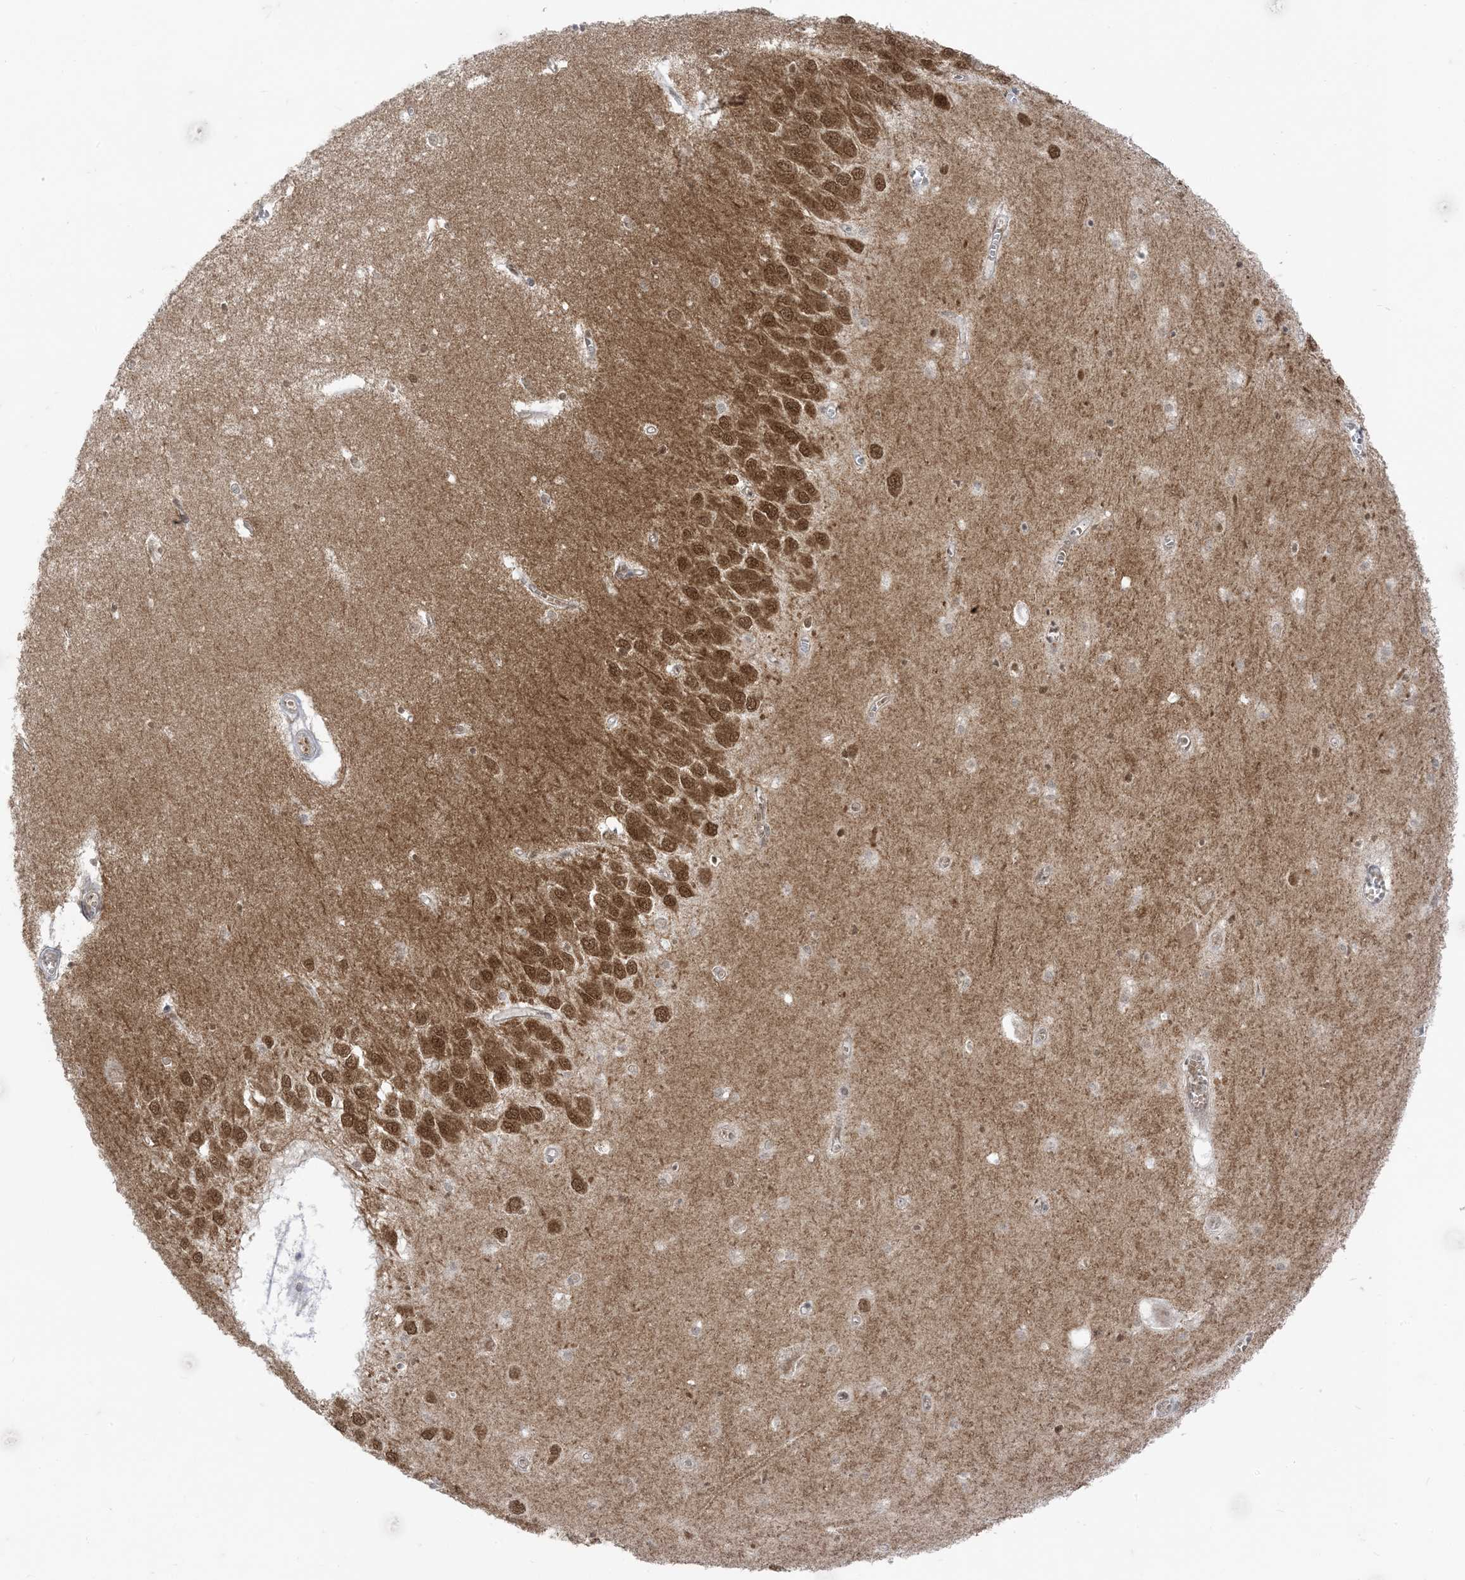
{"staining": {"intensity": "moderate", "quantity": ">75%", "location": "nuclear"}, "tissue": "hippocampus", "cell_type": "Glial cells", "image_type": "normal", "snomed": [{"axis": "morphology", "description": "Normal tissue, NOS"}, {"axis": "topography", "description": "Hippocampus"}], "caption": "Hippocampus stained with DAB (3,3'-diaminobenzidine) IHC displays medium levels of moderate nuclear positivity in approximately >75% of glial cells. (DAB IHC with brightfield microscopy, high magnification).", "gene": "PTPA", "patient": {"sex": "male", "age": 70}}